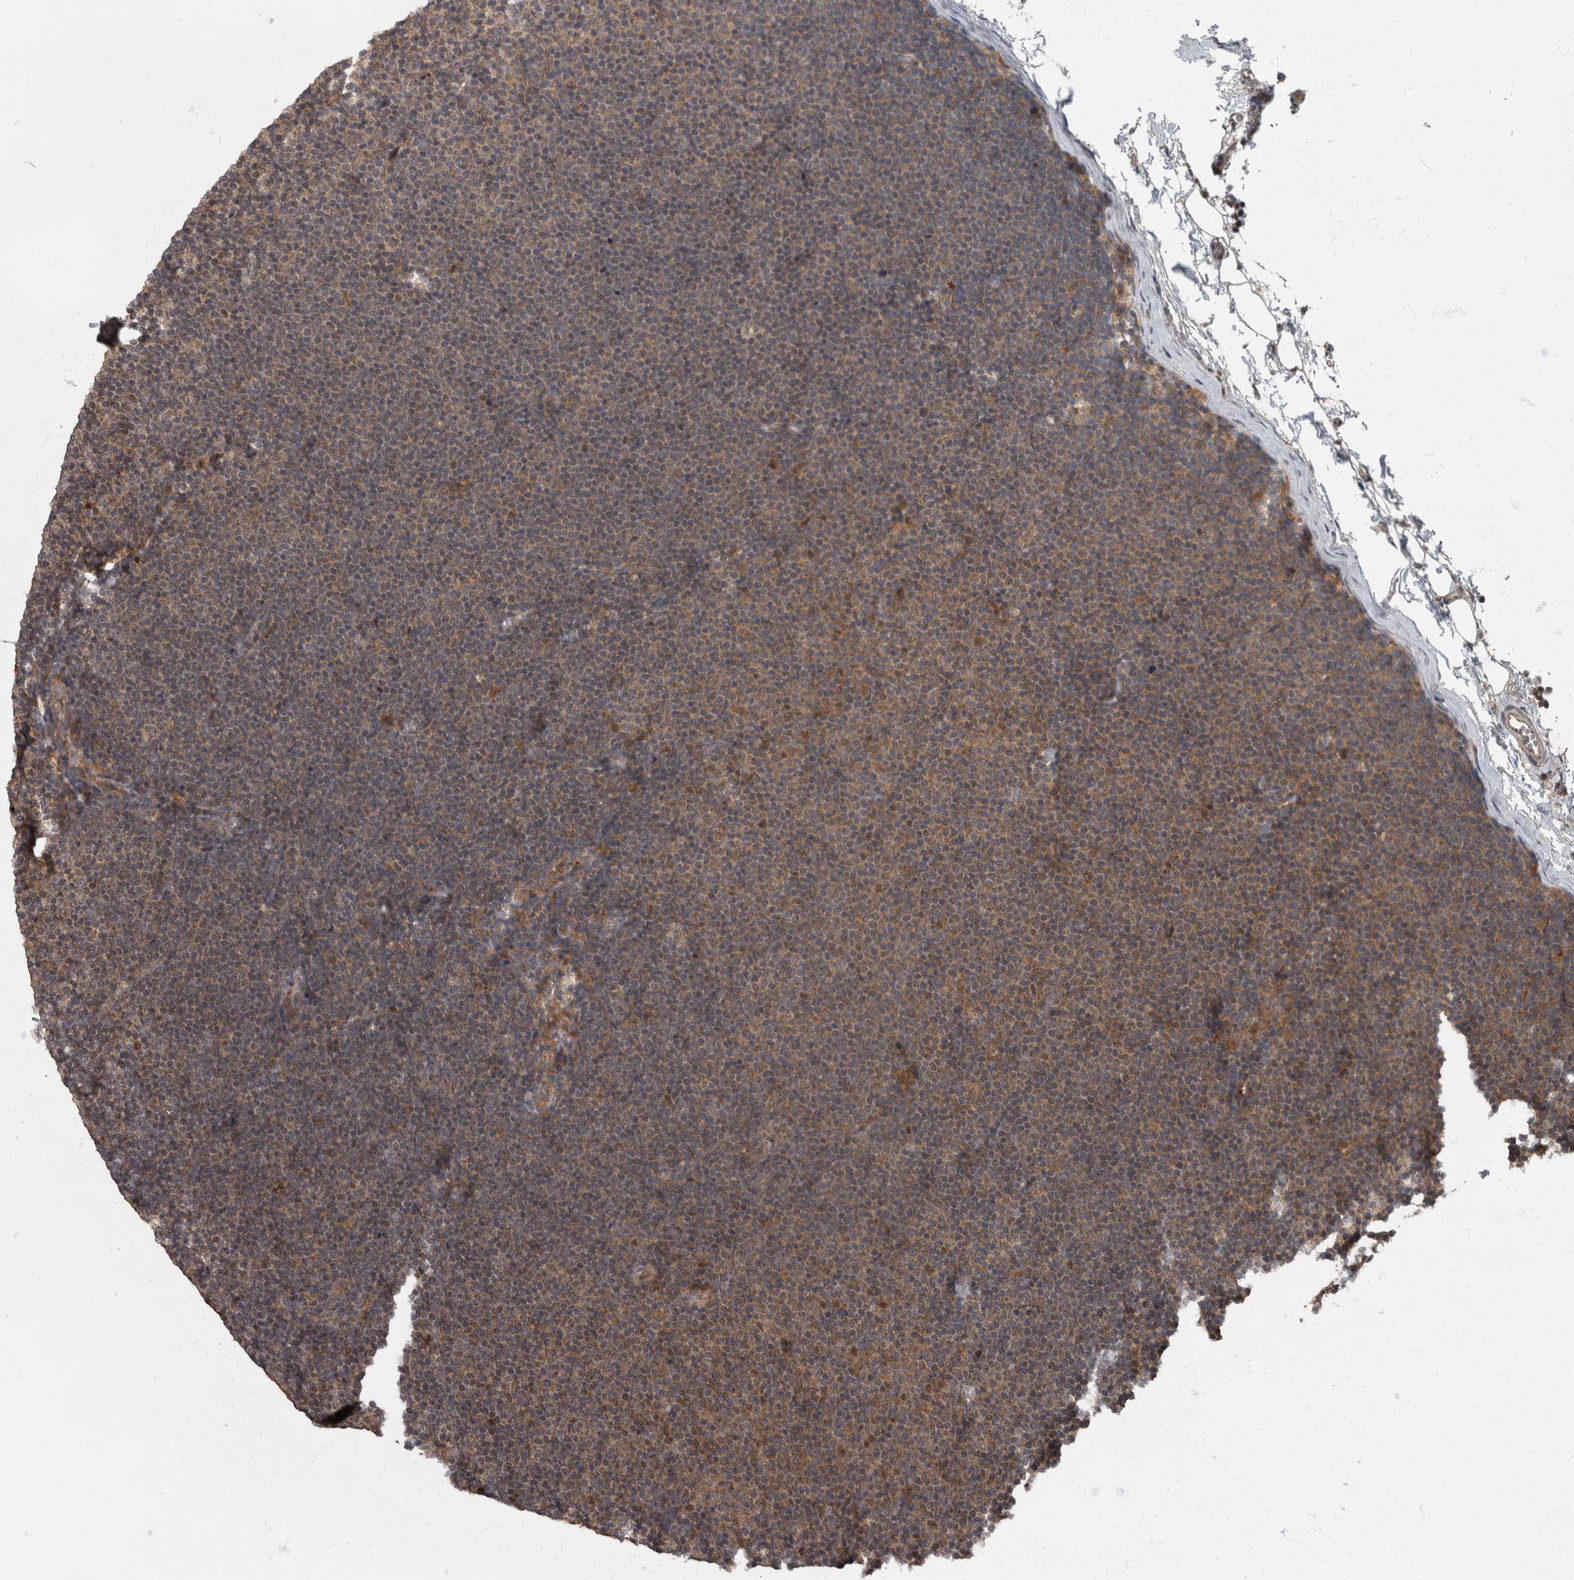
{"staining": {"intensity": "moderate", "quantity": ">75%", "location": "cytoplasmic/membranous"}, "tissue": "lymphoma", "cell_type": "Tumor cells", "image_type": "cancer", "snomed": [{"axis": "morphology", "description": "Malignant lymphoma, non-Hodgkin's type, Low grade"}, {"axis": "topography", "description": "Lymph node"}], "caption": "Protein expression analysis of low-grade malignant lymphoma, non-Hodgkin's type displays moderate cytoplasmic/membranous expression in approximately >75% of tumor cells.", "gene": "RABGGTB", "patient": {"sex": "female", "age": 53}}